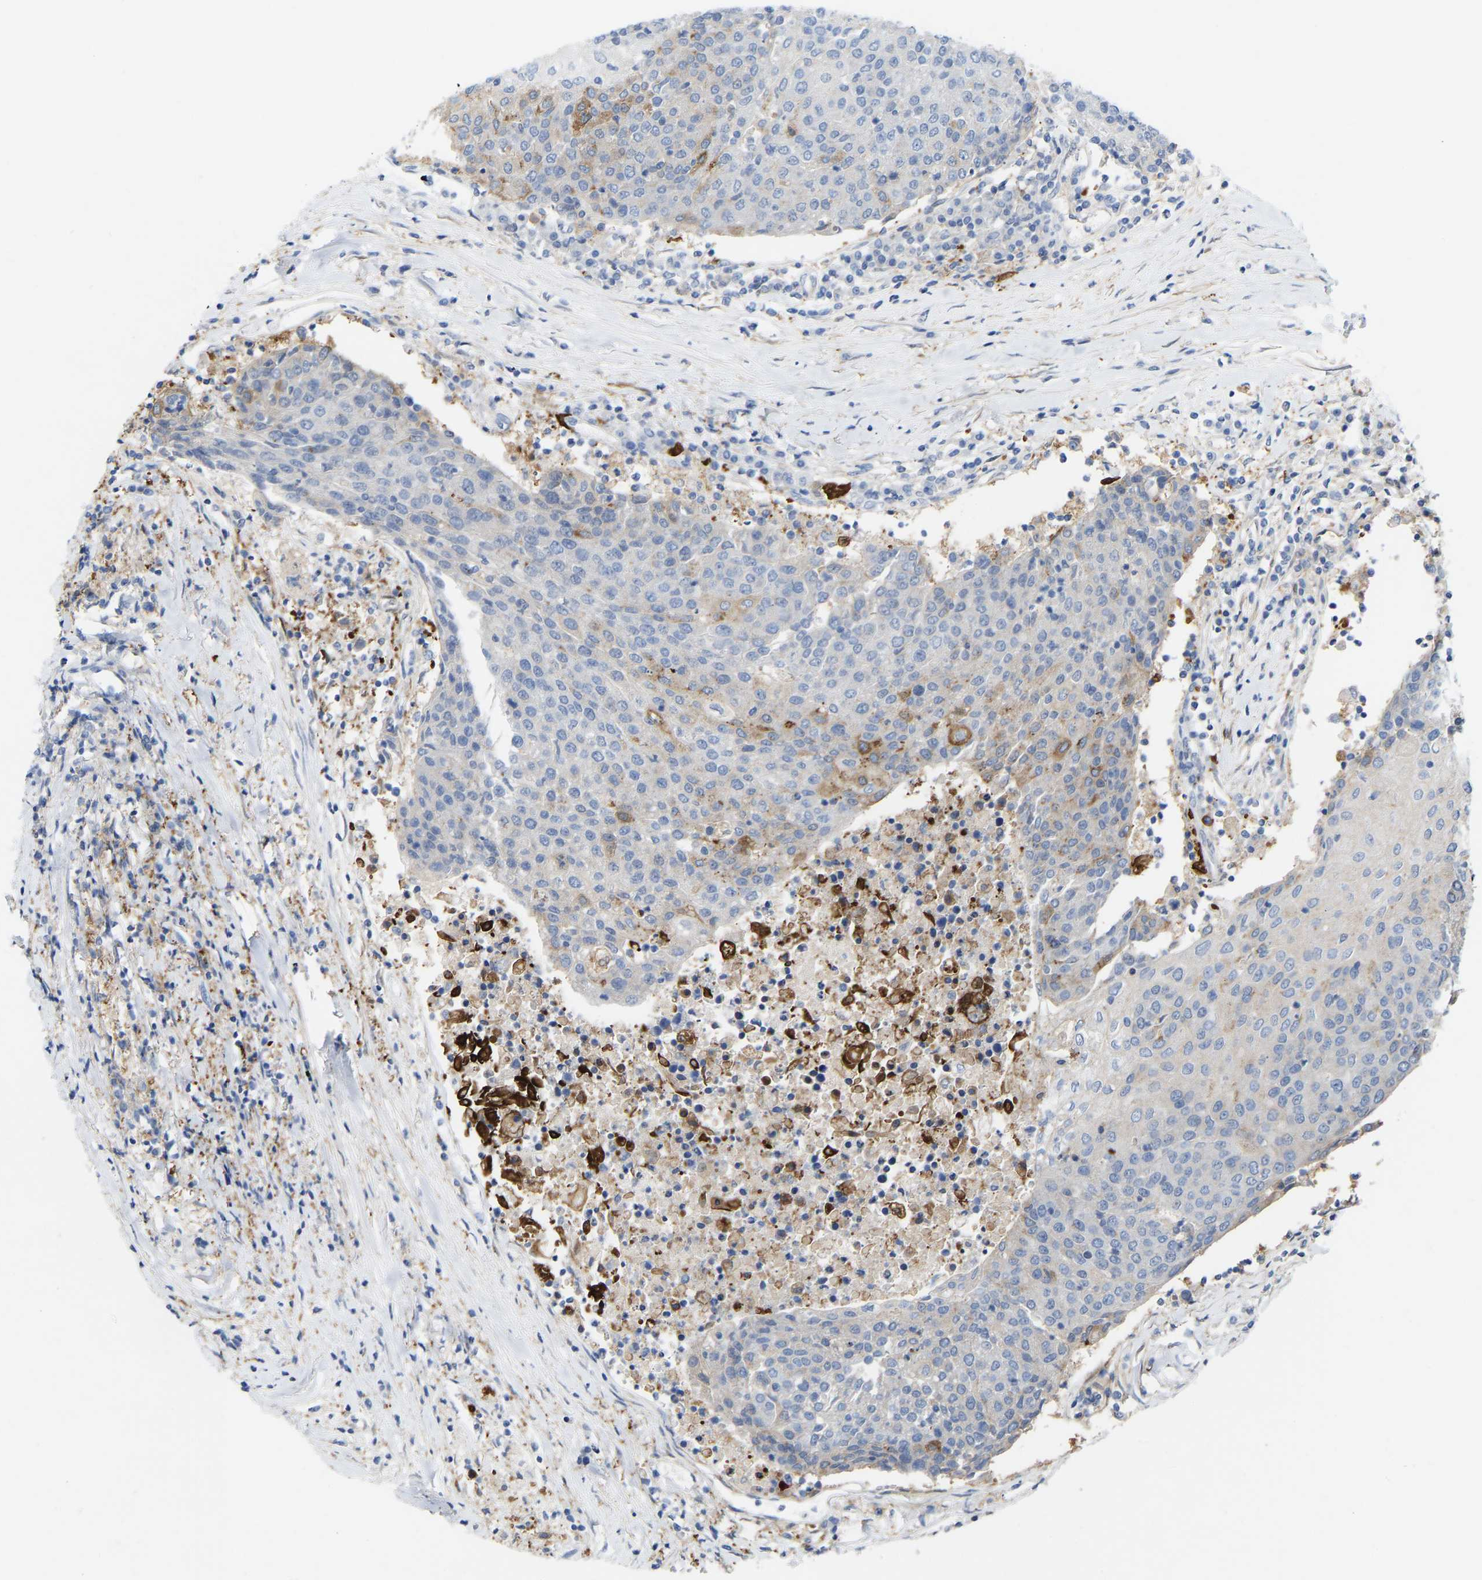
{"staining": {"intensity": "moderate", "quantity": "<25%", "location": "cytoplasmic/membranous"}, "tissue": "urothelial cancer", "cell_type": "Tumor cells", "image_type": "cancer", "snomed": [{"axis": "morphology", "description": "Urothelial carcinoma, High grade"}, {"axis": "topography", "description": "Urinary bladder"}], "caption": "Immunohistochemical staining of human high-grade urothelial carcinoma exhibits moderate cytoplasmic/membranous protein expression in about <25% of tumor cells. (DAB (3,3'-diaminobenzidine) IHC with brightfield microscopy, high magnification).", "gene": "ABTB2", "patient": {"sex": "female", "age": 85}}